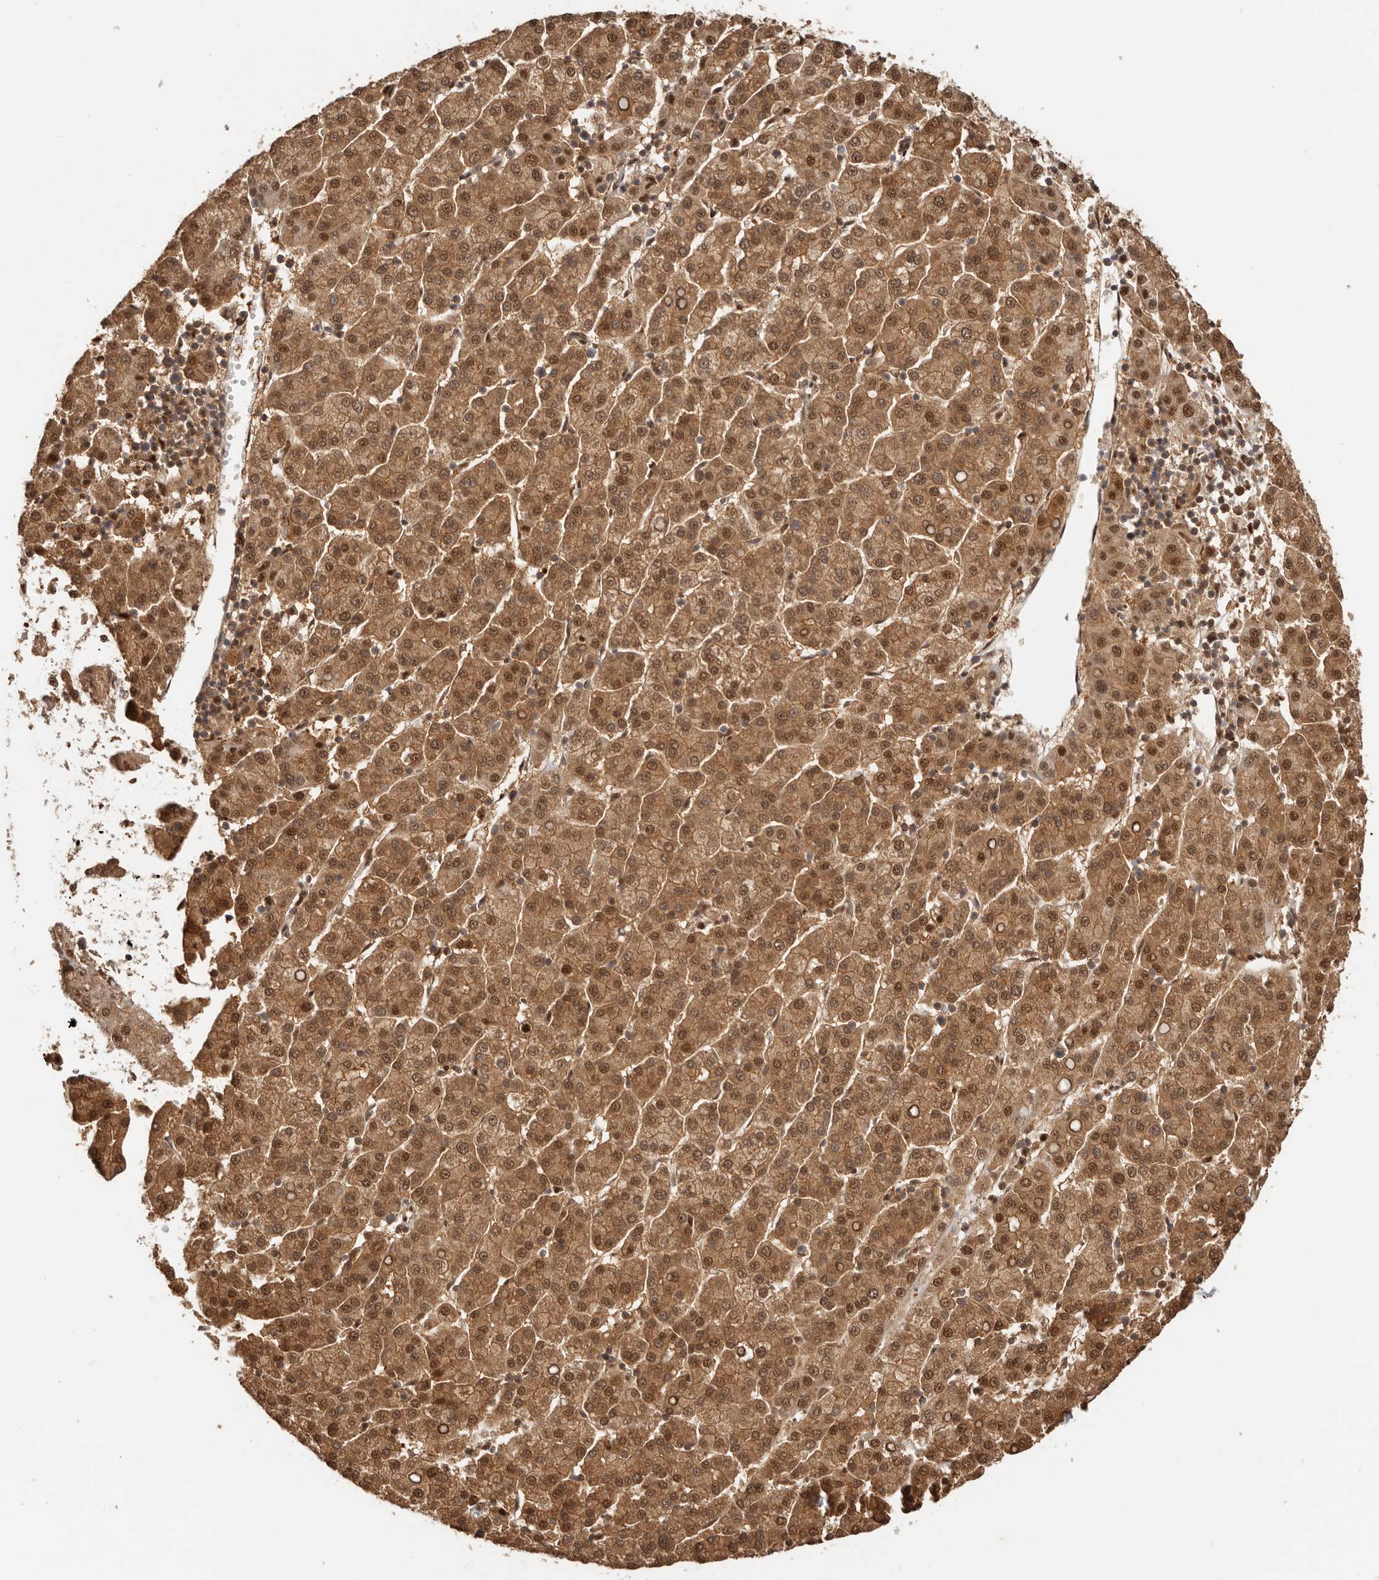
{"staining": {"intensity": "moderate", "quantity": ">75%", "location": "cytoplasmic/membranous,nuclear"}, "tissue": "liver cancer", "cell_type": "Tumor cells", "image_type": "cancer", "snomed": [{"axis": "morphology", "description": "Carcinoma, Hepatocellular, NOS"}, {"axis": "topography", "description": "Liver"}], "caption": "This is a histology image of immunohistochemistry staining of liver cancer, which shows moderate positivity in the cytoplasmic/membranous and nuclear of tumor cells.", "gene": "PSMA5", "patient": {"sex": "female", "age": 58}}